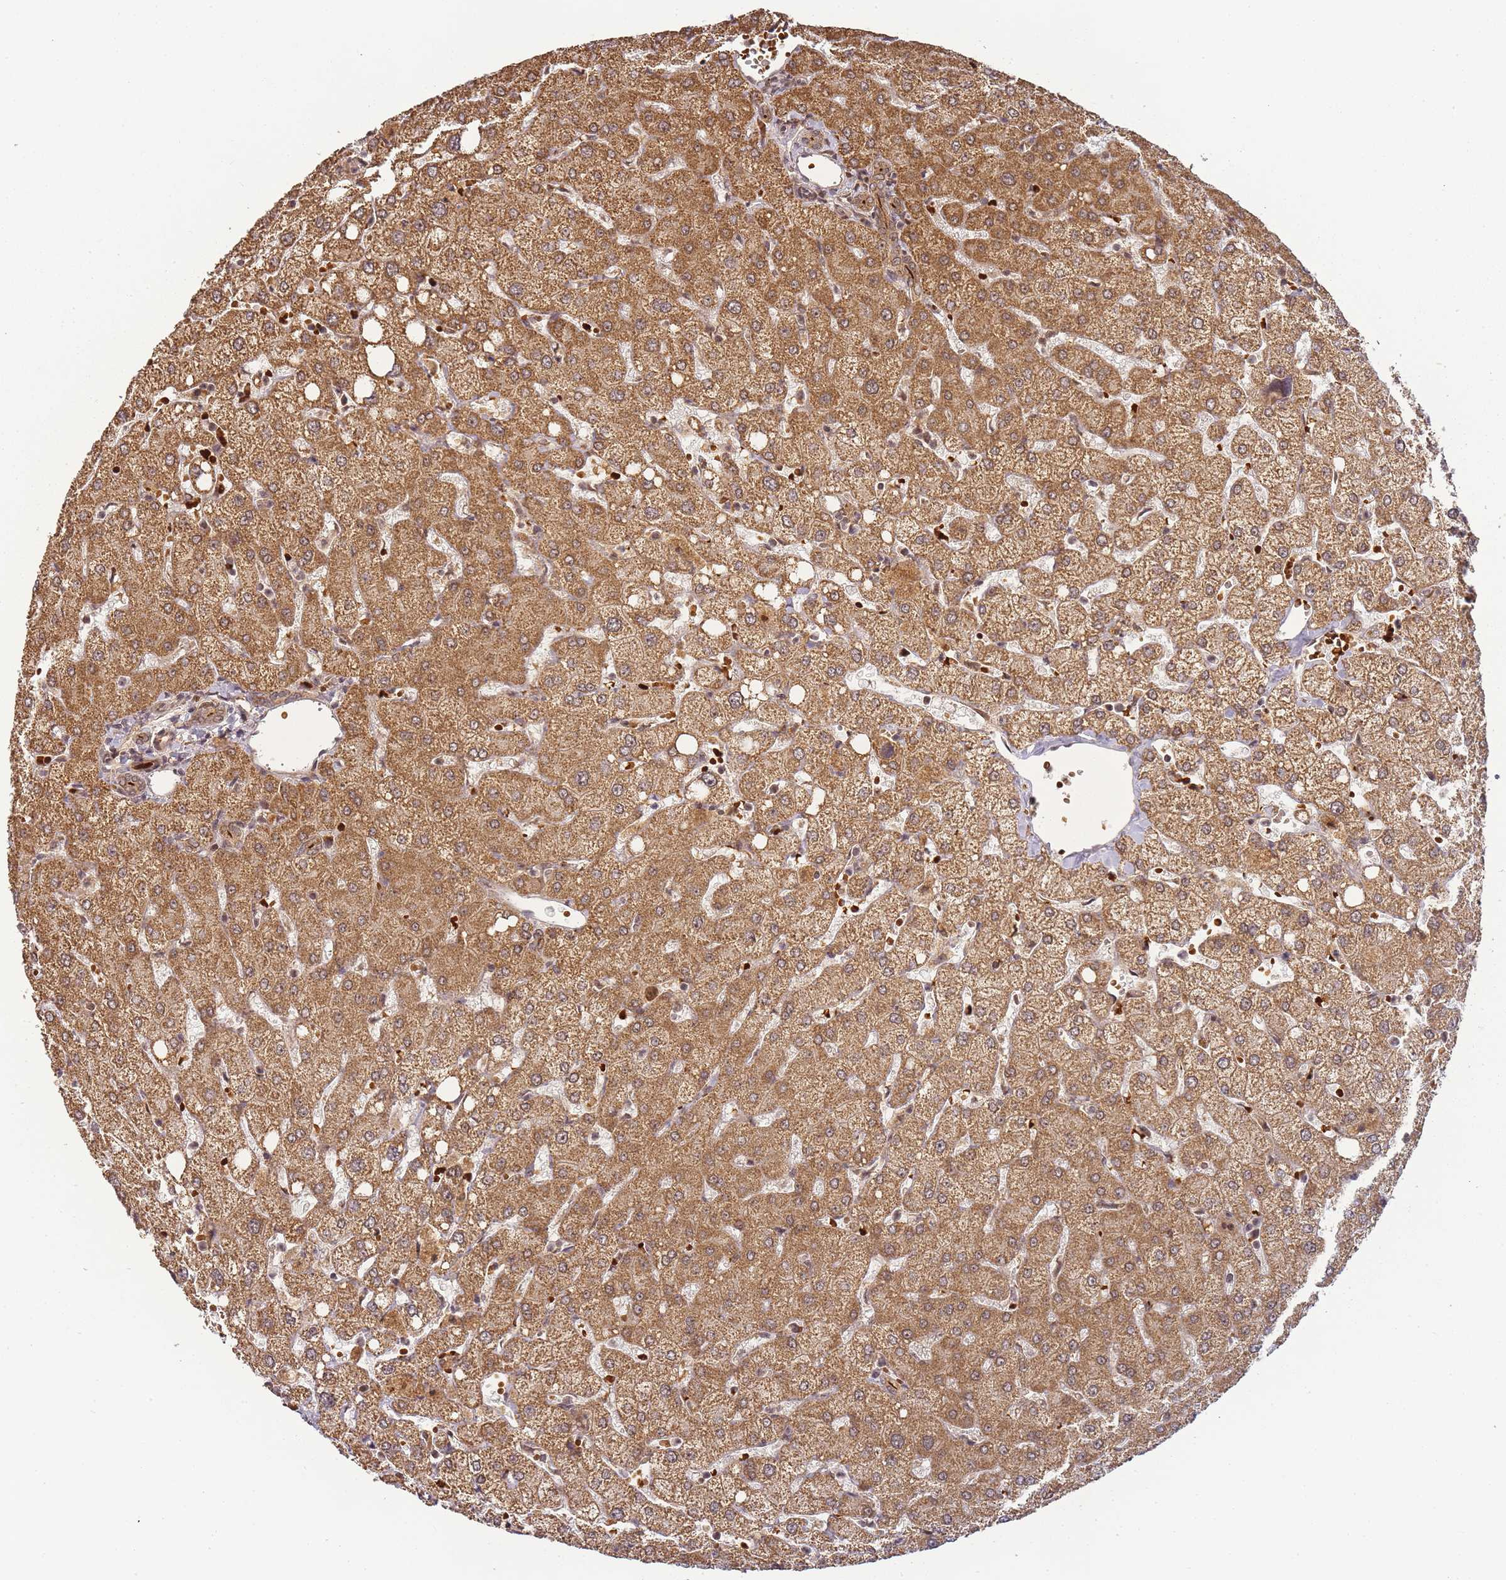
{"staining": {"intensity": "weak", "quantity": ">75%", "location": "cytoplasmic/membranous"}, "tissue": "liver", "cell_type": "Cholangiocytes", "image_type": "normal", "snomed": [{"axis": "morphology", "description": "Normal tissue, NOS"}, {"axis": "topography", "description": "Liver"}], "caption": "This image exhibits normal liver stained with immunohistochemistry to label a protein in brown. The cytoplasmic/membranous of cholangiocytes show weak positivity for the protein. Nuclei are counter-stained blue.", "gene": "ZNF497", "patient": {"sex": "female", "age": 54}}